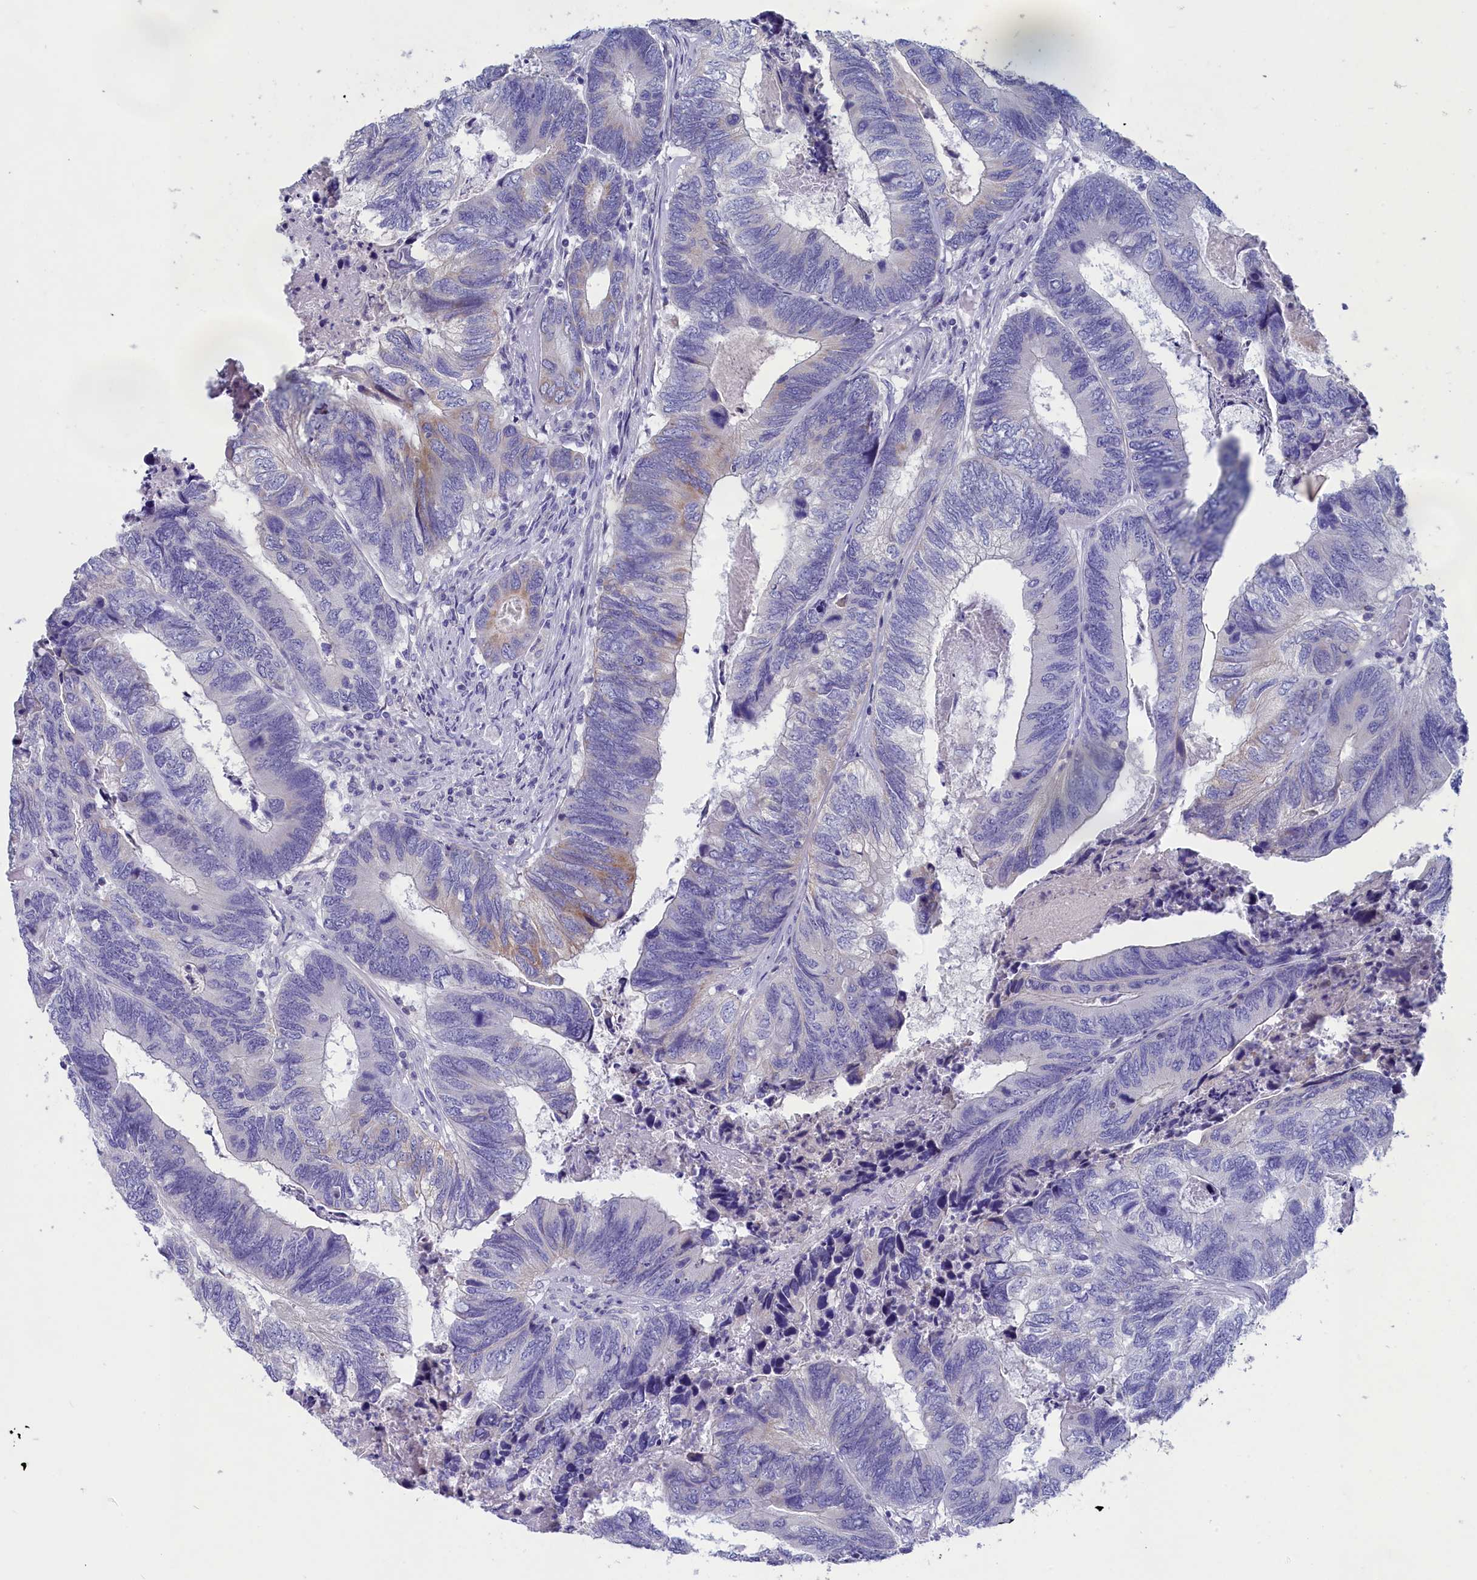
{"staining": {"intensity": "moderate", "quantity": "<25%", "location": "cytoplasmic/membranous"}, "tissue": "colorectal cancer", "cell_type": "Tumor cells", "image_type": "cancer", "snomed": [{"axis": "morphology", "description": "Adenocarcinoma, NOS"}, {"axis": "topography", "description": "Colon"}], "caption": "Protein staining of colorectal cancer (adenocarcinoma) tissue shows moderate cytoplasmic/membranous expression in approximately <25% of tumor cells.", "gene": "PRDM12", "patient": {"sex": "female", "age": 67}}